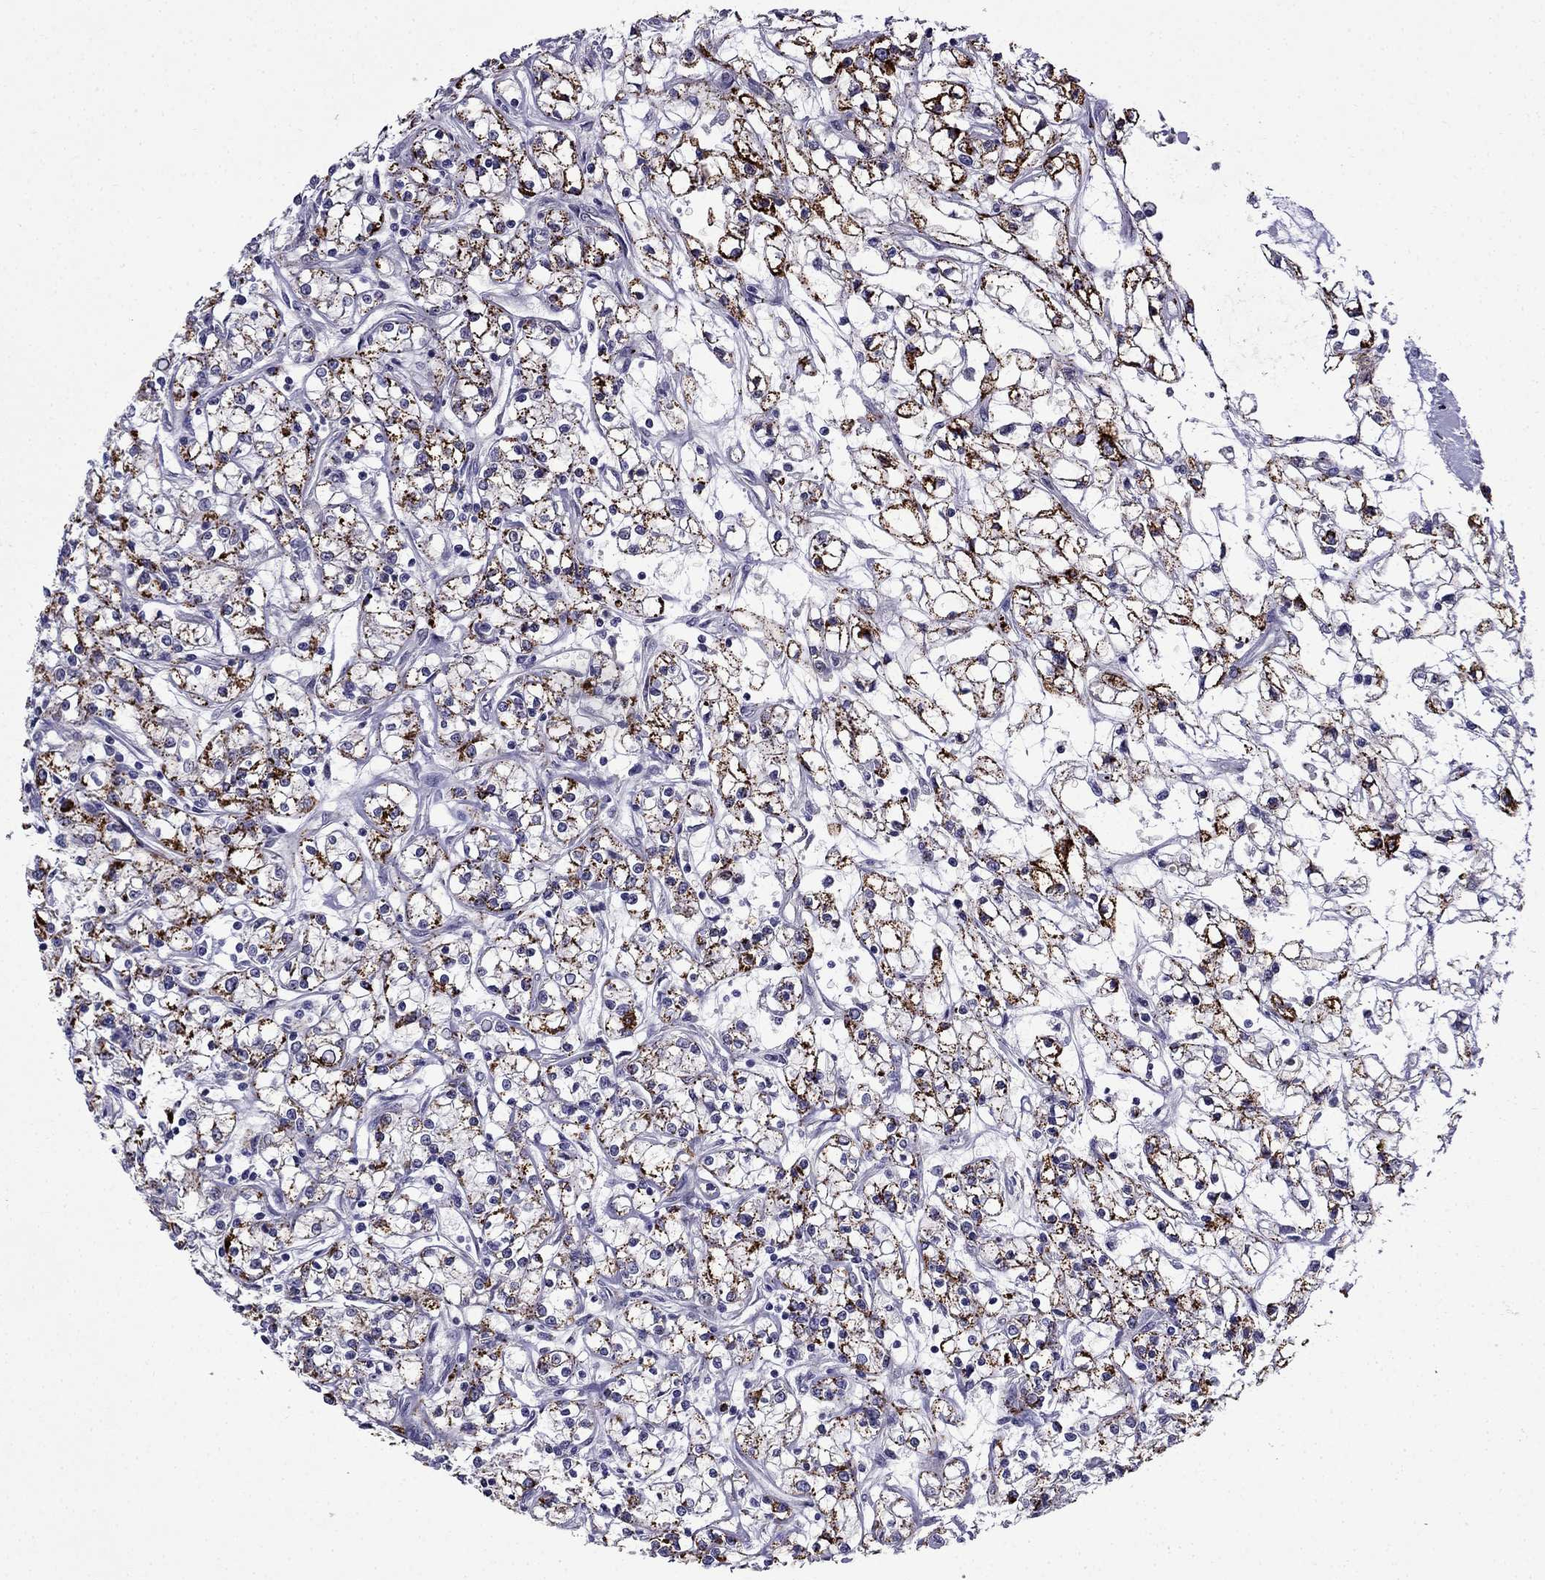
{"staining": {"intensity": "strong", "quantity": "25%-75%", "location": "cytoplasmic/membranous"}, "tissue": "renal cancer", "cell_type": "Tumor cells", "image_type": "cancer", "snomed": [{"axis": "morphology", "description": "Adenocarcinoma, NOS"}, {"axis": "topography", "description": "Kidney"}], "caption": "DAB (3,3'-diaminobenzidine) immunohistochemical staining of human renal cancer (adenocarcinoma) reveals strong cytoplasmic/membranous protein expression in about 25%-75% of tumor cells. (DAB (3,3'-diaminobenzidine) IHC, brown staining for protein, blue staining for nuclei).", "gene": "PI16", "patient": {"sex": "female", "age": 59}}